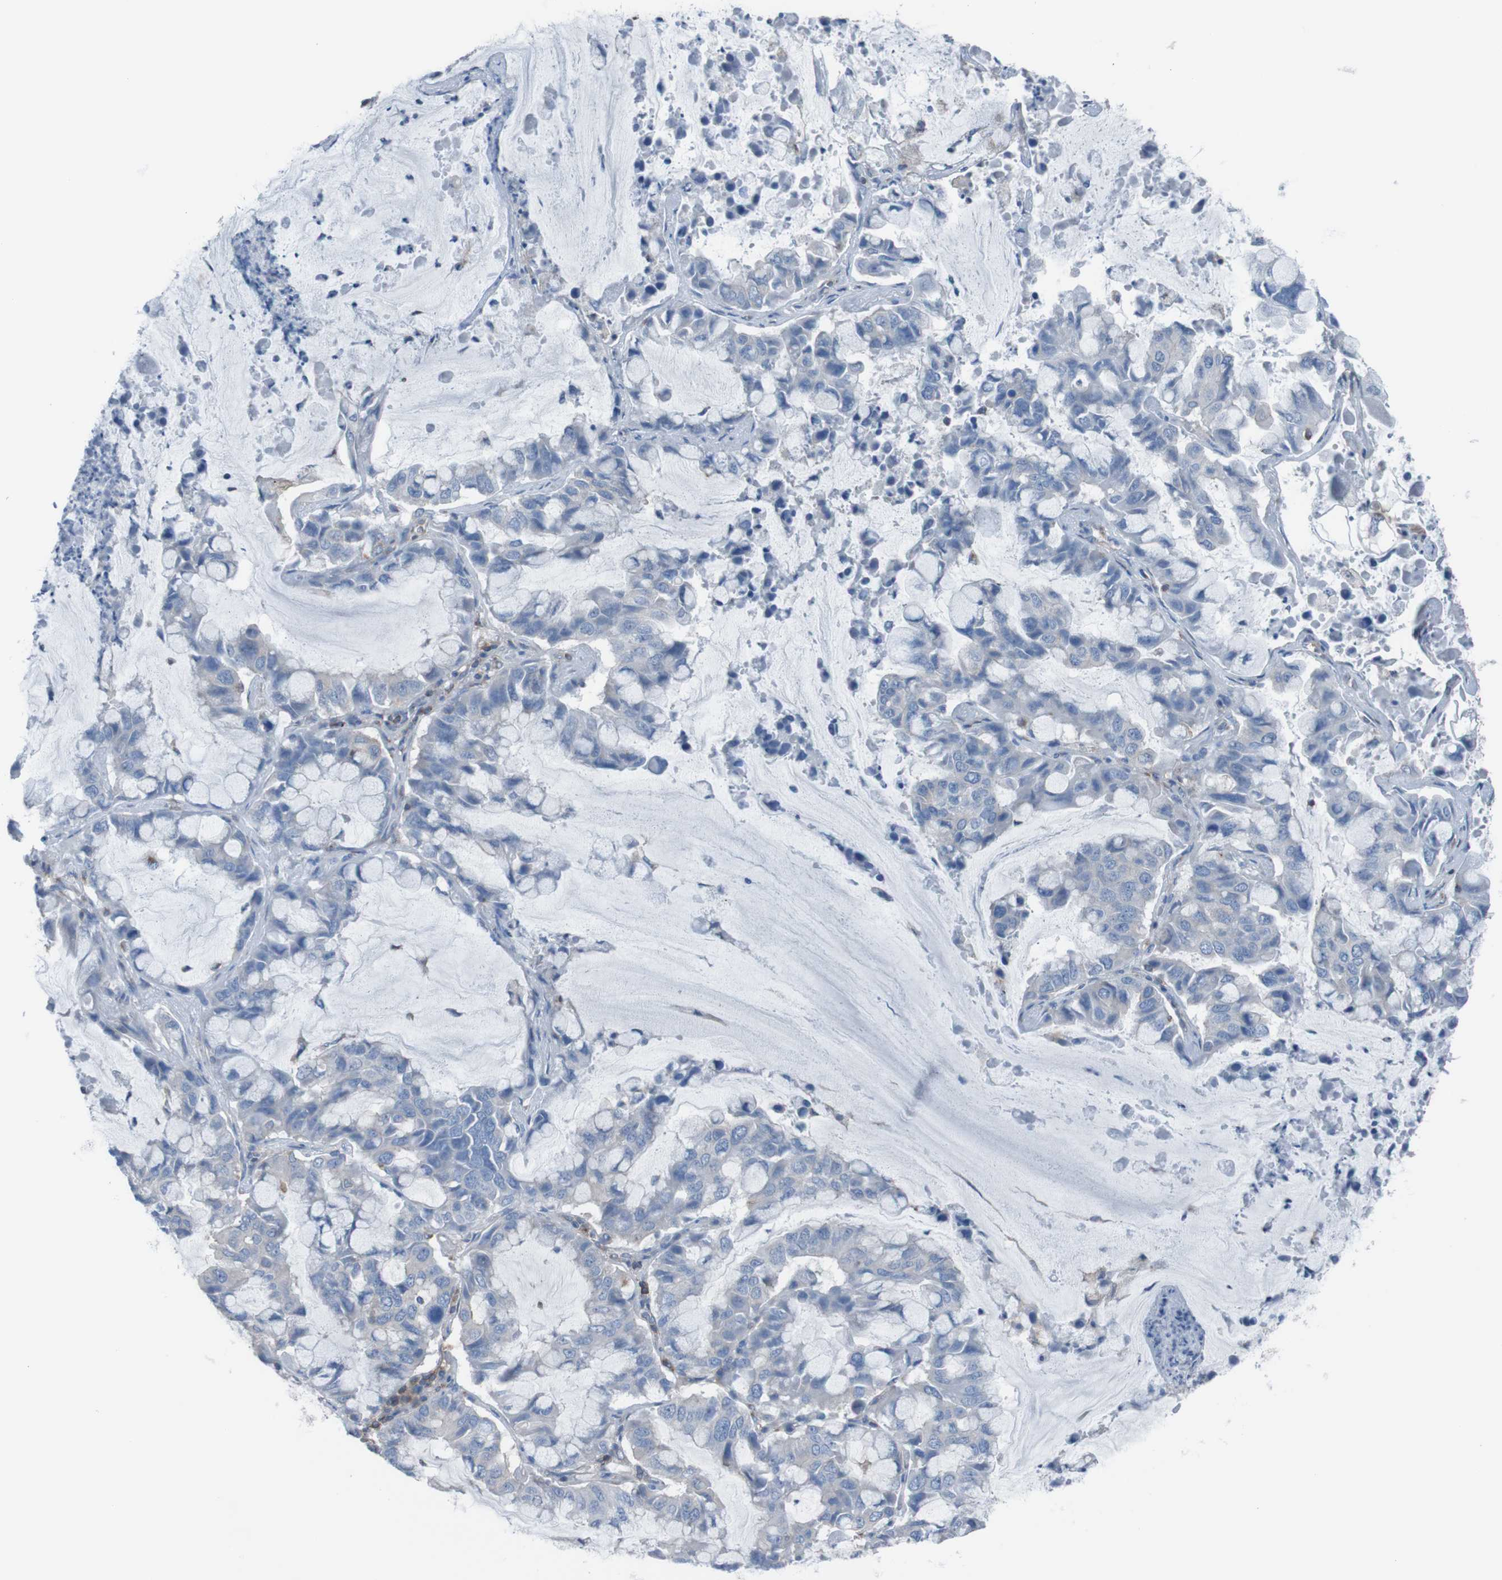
{"staining": {"intensity": "negative", "quantity": "none", "location": "none"}, "tissue": "lung cancer", "cell_type": "Tumor cells", "image_type": "cancer", "snomed": [{"axis": "morphology", "description": "Adenocarcinoma, NOS"}, {"axis": "topography", "description": "Lung"}], "caption": "A high-resolution micrograph shows IHC staining of lung adenocarcinoma, which exhibits no significant expression in tumor cells.", "gene": "MINAR1", "patient": {"sex": "male", "age": 64}}